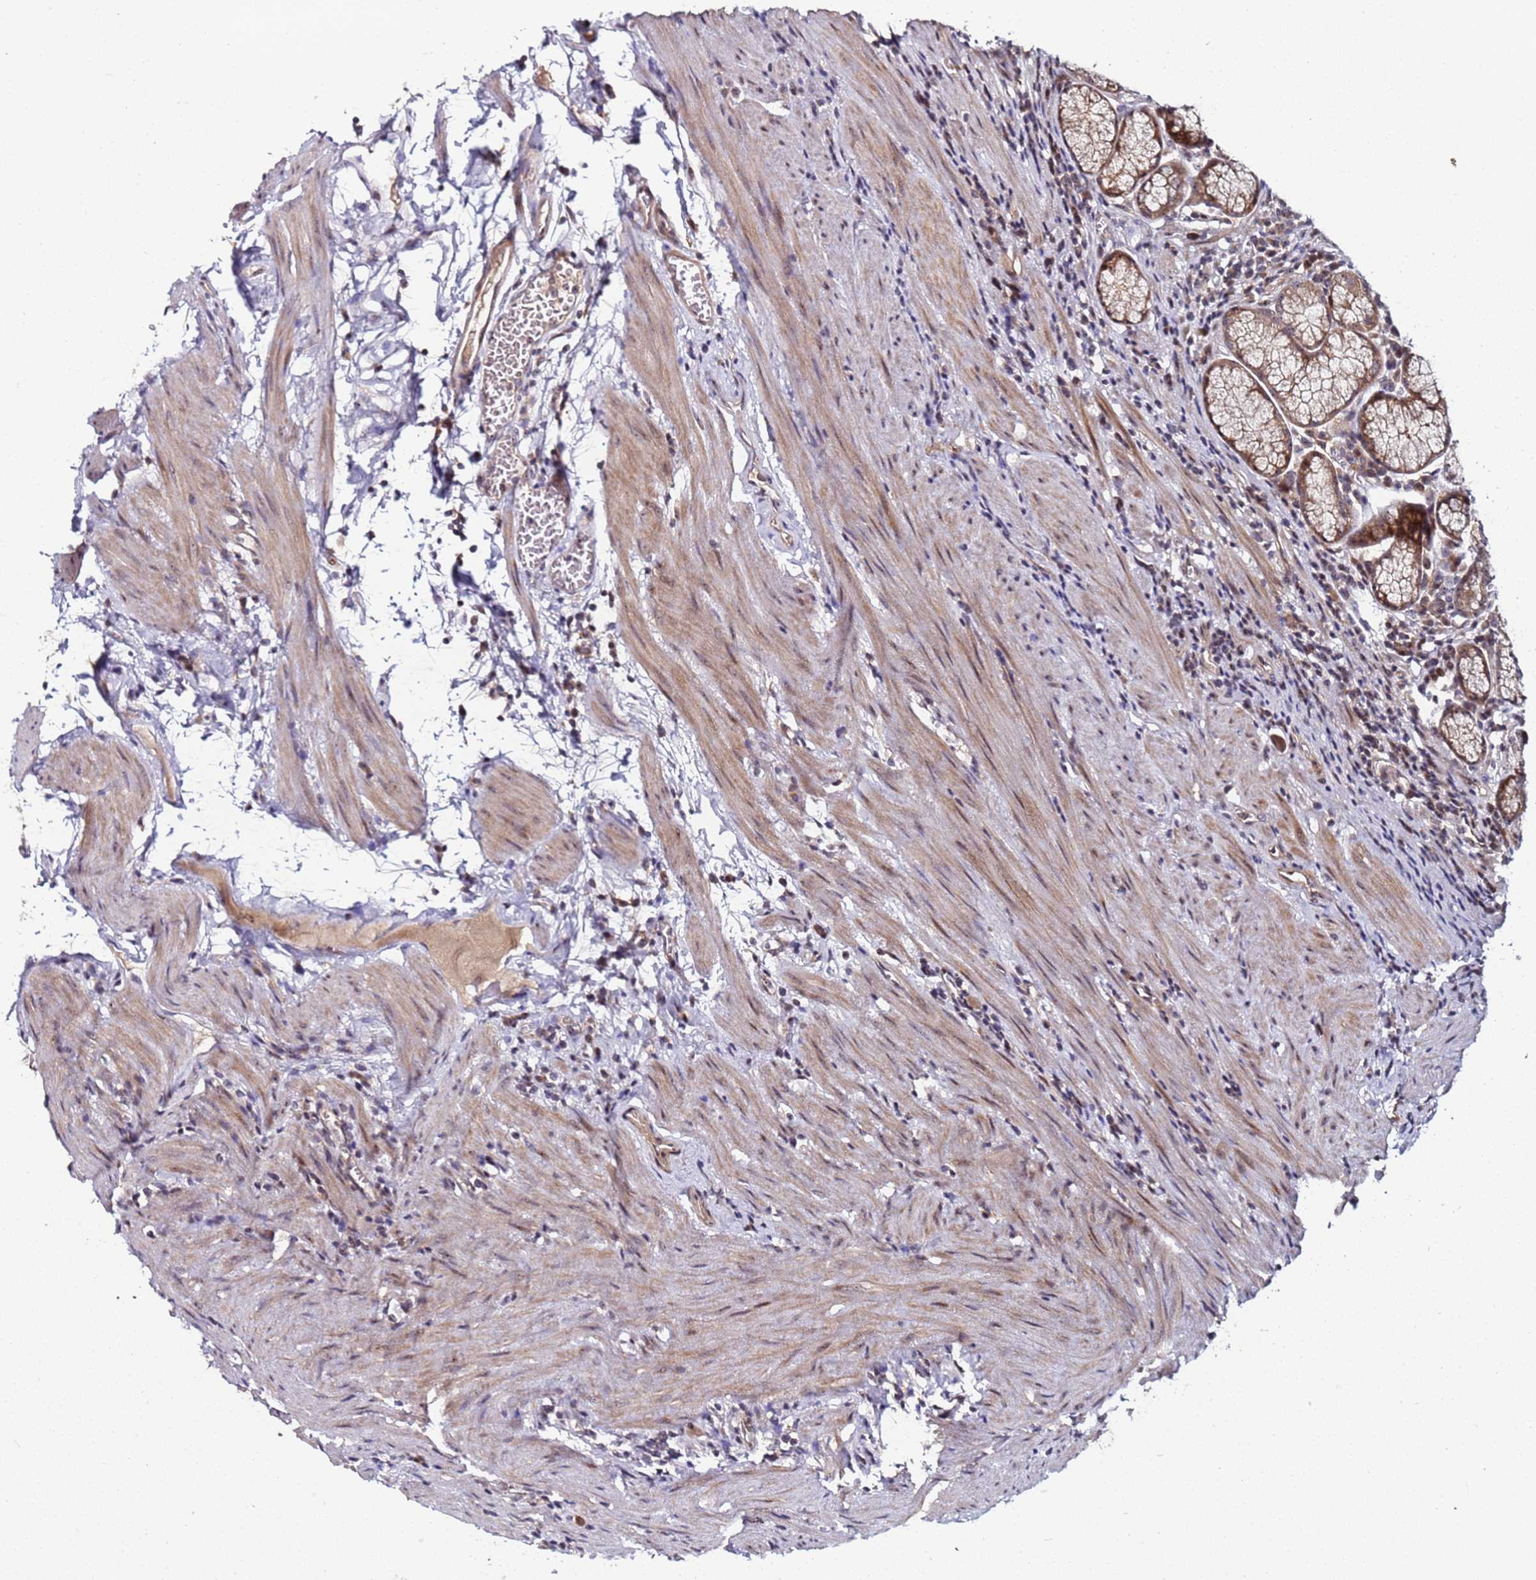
{"staining": {"intensity": "moderate", "quantity": ">75%", "location": "cytoplasmic/membranous,nuclear"}, "tissue": "stomach", "cell_type": "Glandular cells", "image_type": "normal", "snomed": [{"axis": "morphology", "description": "Normal tissue, NOS"}, {"axis": "topography", "description": "Stomach"}], "caption": "This image reveals immunohistochemistry staining of unremarkable human stomach, with medium moderate cytoplasmic/membranous,nuclear staining in about >75% of glandular cells.", "gene": "KRI1", "patient": {"sex": "male", "age": 55}}